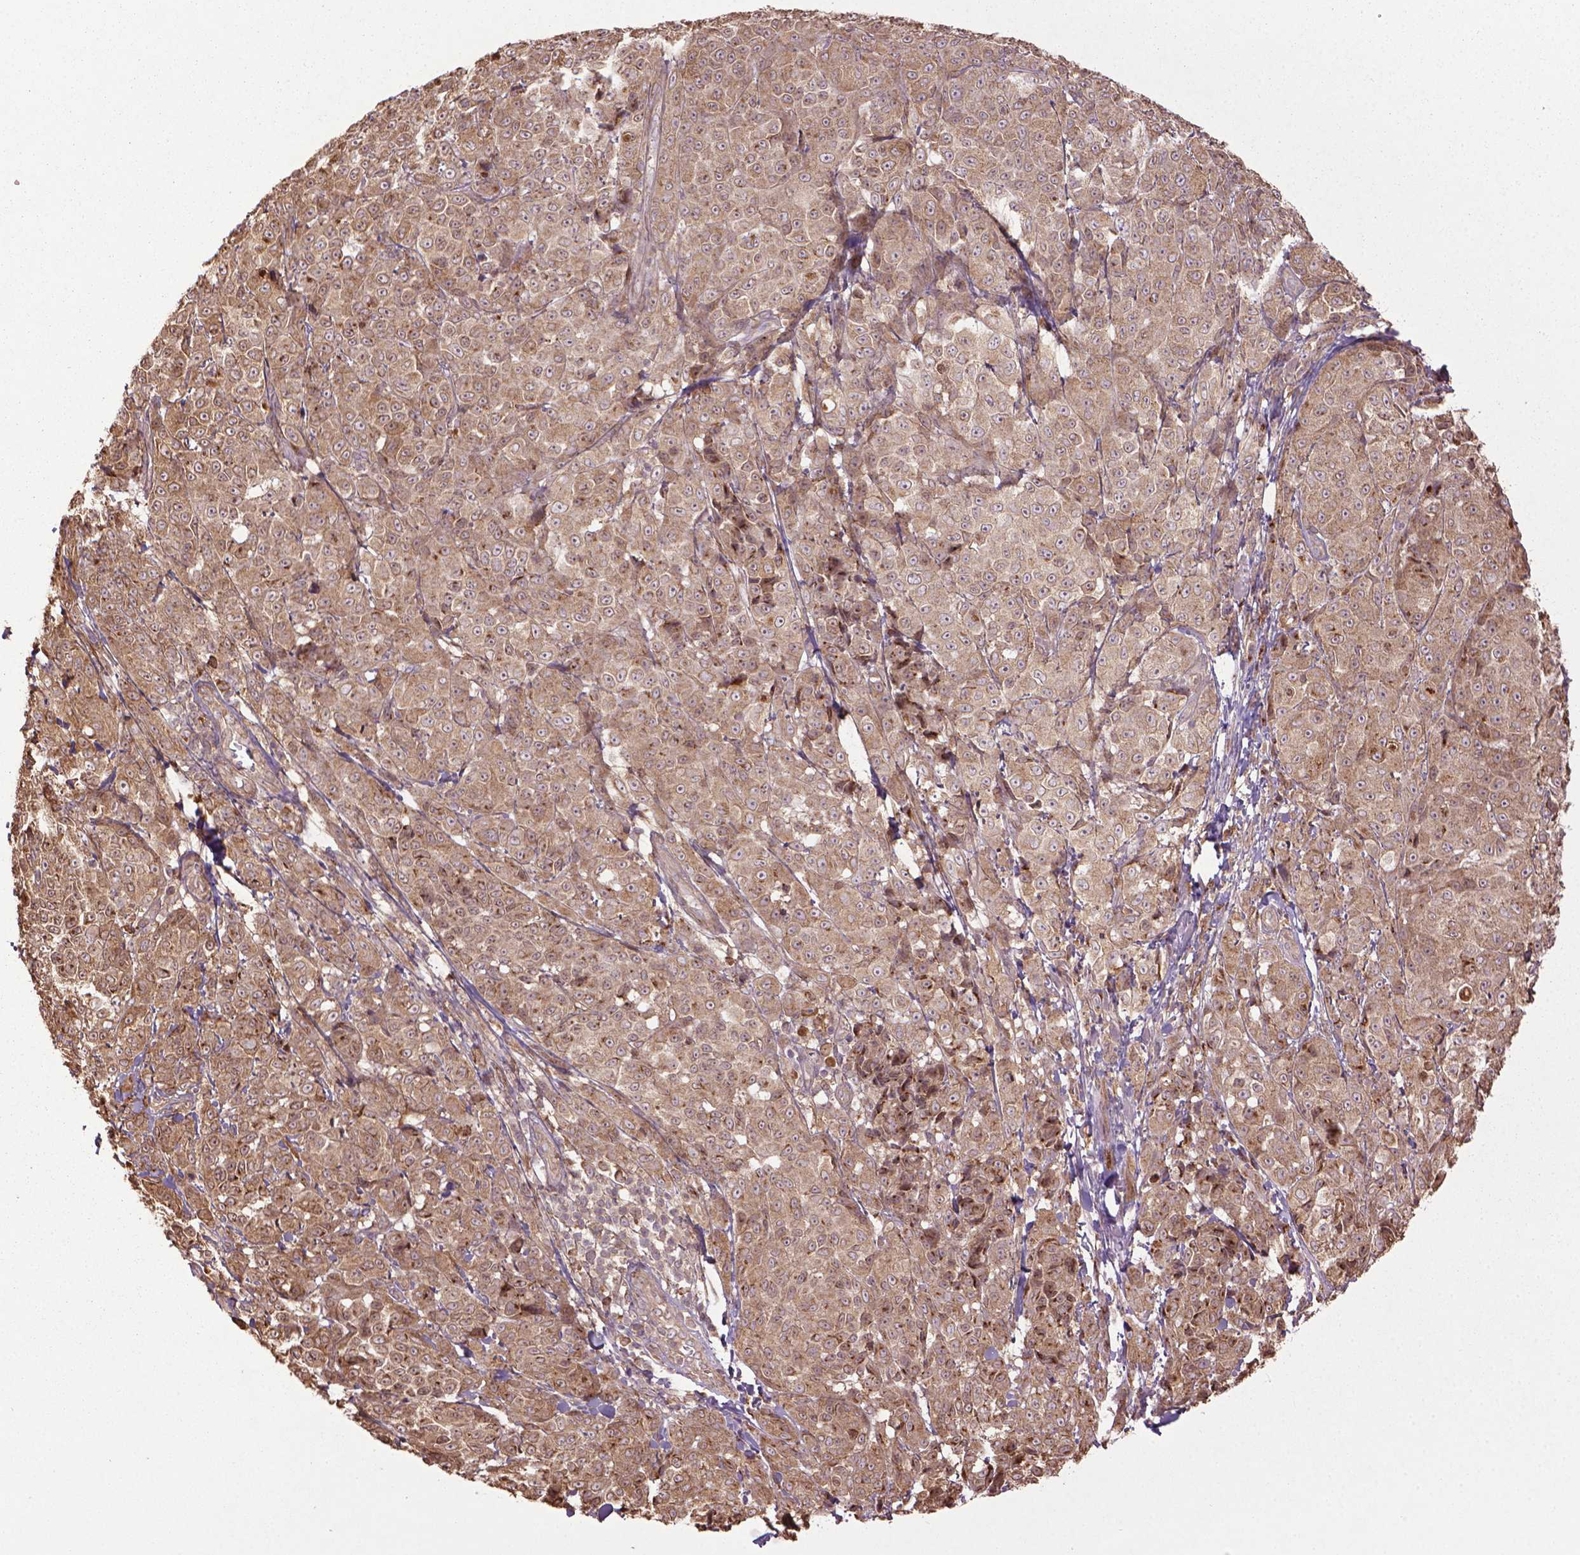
{"staining": {"intensity": "moderate", "quantity": ">75%", "location": "cytoplasmic/membranous"}, "tissue": "melanoma", "cell_type": "Tumor cells", "image_type": "cancer", "snomed": [{"axis": "morphology", "description": "Malignant melanoma, NOS"}, {"axis": "topography", "description": "Skin"}], "caption": "IHC of human melanoma demonstrates medium levels of moderate cytoplasmic/membranous expression in approximately >75% of tumor cells. (Stains: DAB (3,3'-diaminobenzidine) in brown, nuclei in blue, Microscopy: brightfield microscopy at high magnification).", "gene": "GAS1", "patient": {"sex": "male", "age": 89}}